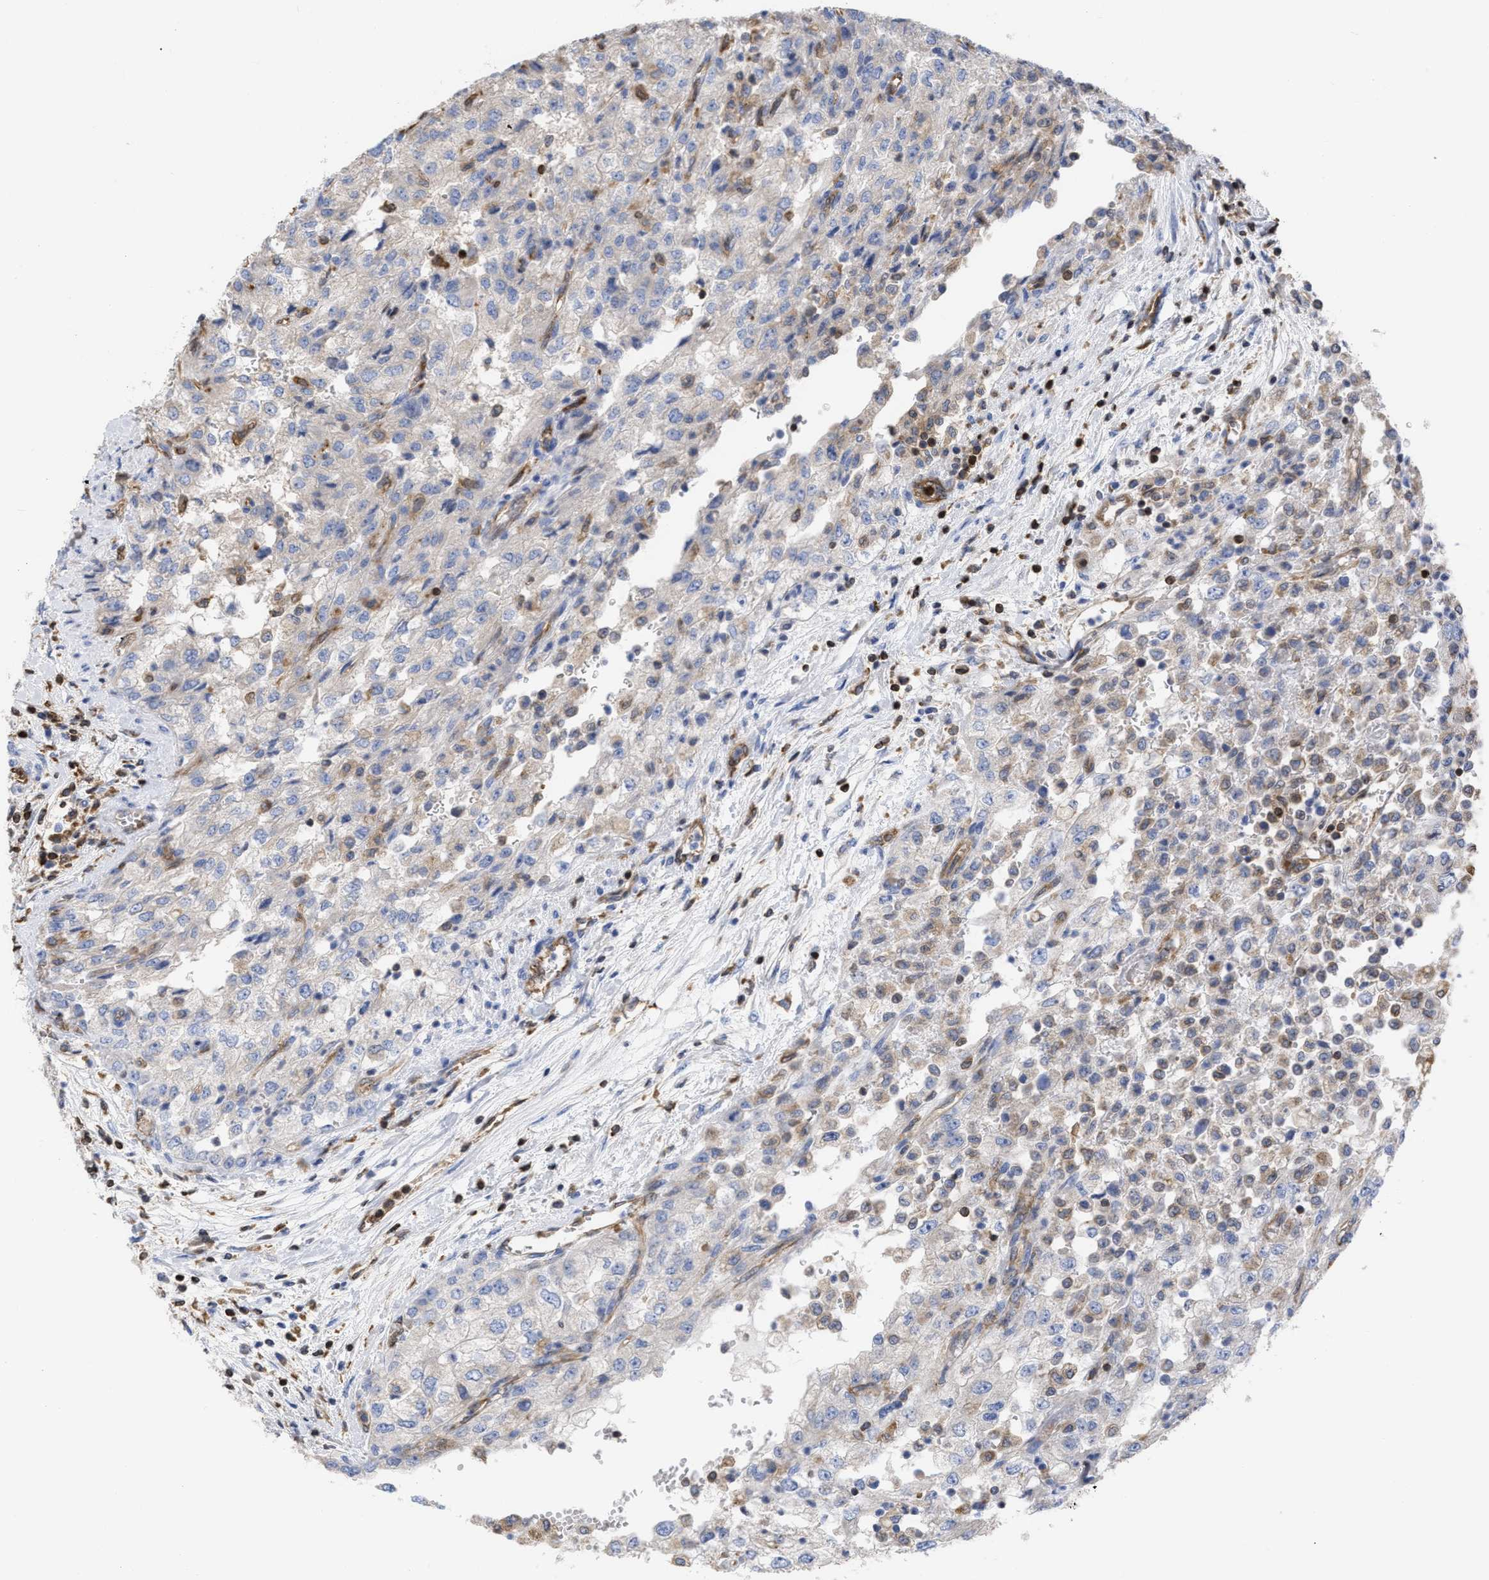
{"staining": {"intensity": "negative", "quantity": "none", "location": "none"}, "tissue": "renal cancer", "cell_type": "Tumor cells", "image_type": "cancer", "snomed": [{"axis": "morphology", "description": "Adenocarcinoma, NOS"}, {"axis": "topography", "description": "Kidney"}], "caption": "This is an immunohistochemistry (IHC) micrograph of renal cancer. There is no staining in tumor cells.", "gene": "GIMAP4", "patient": {"sex": "female", "age": 54}}